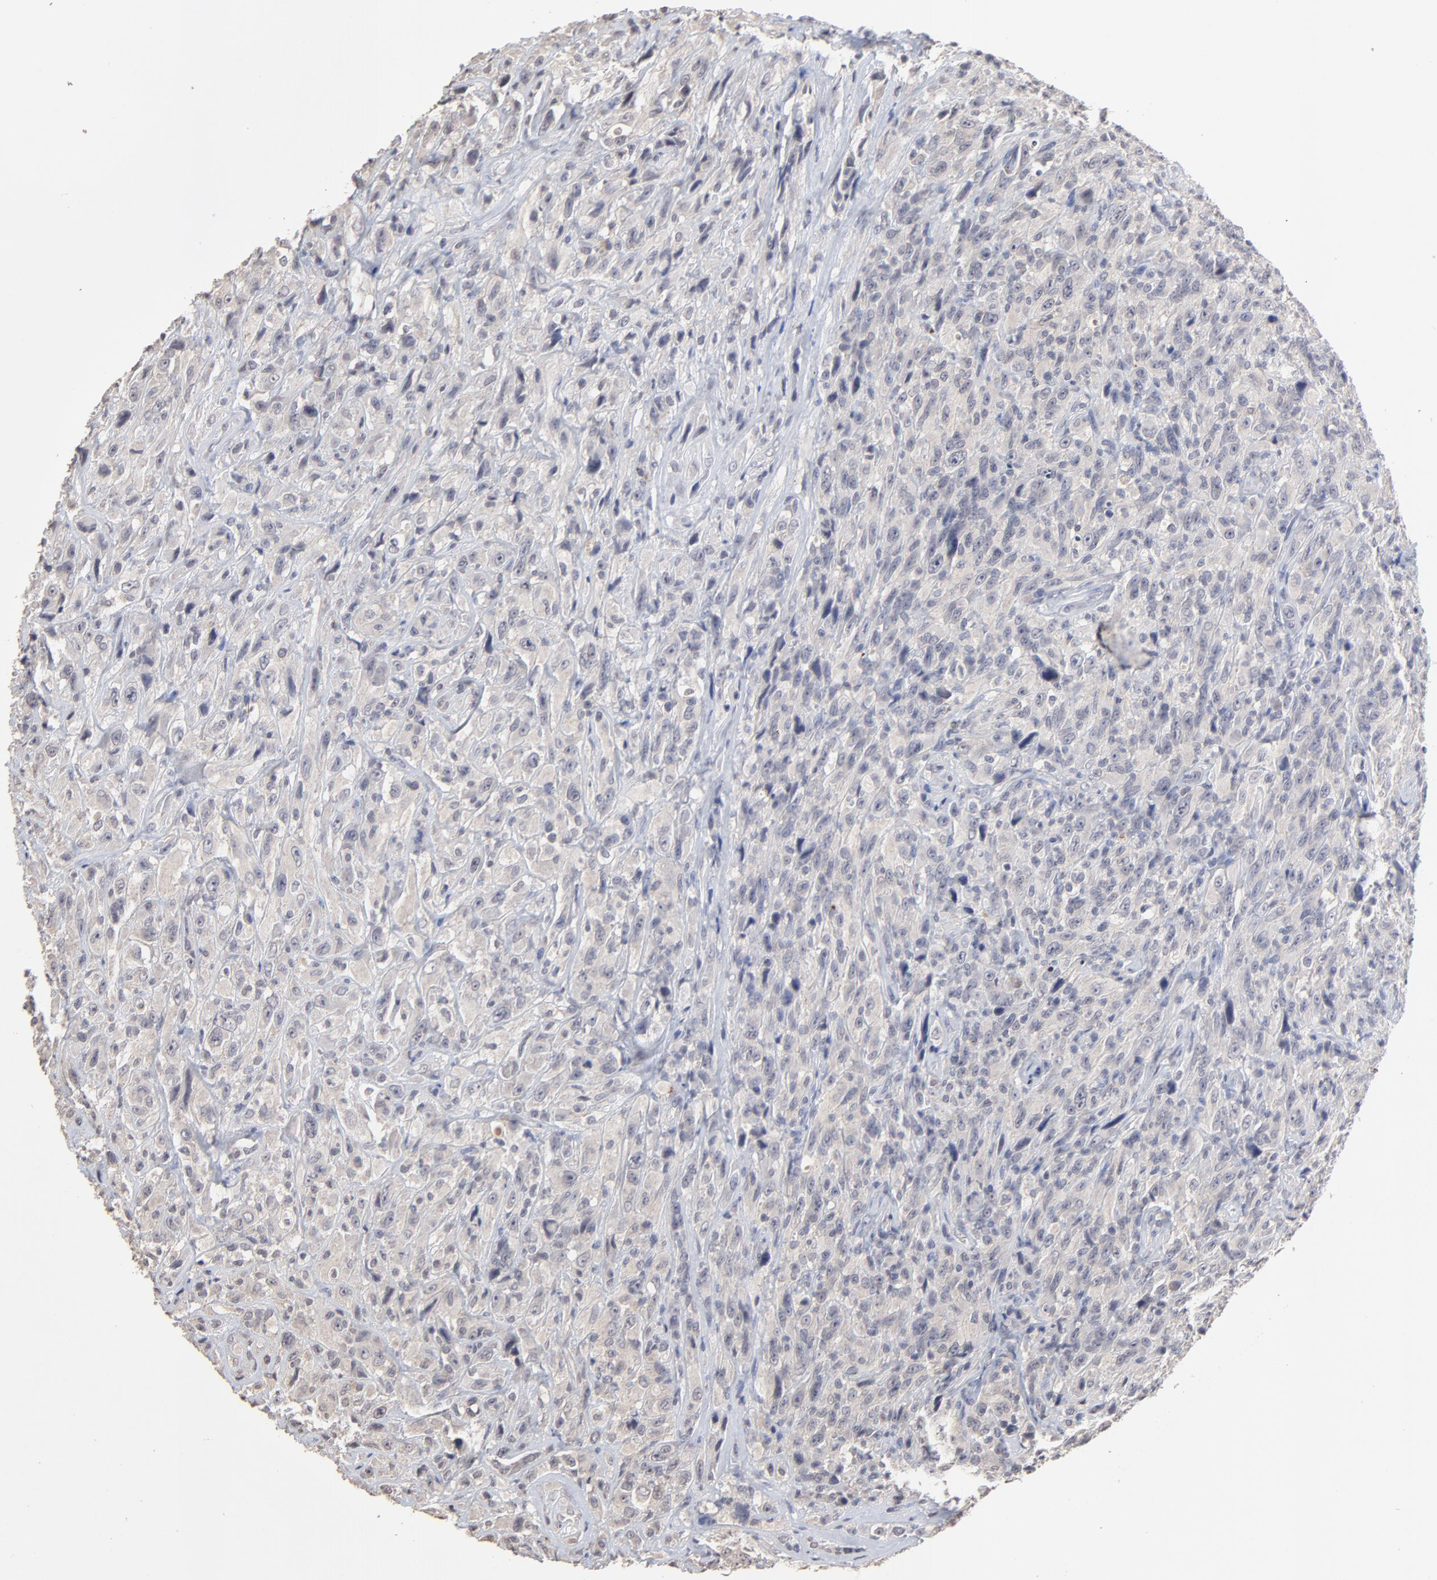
{"staining": {"intensity": "negative", "quantity": "none", "location": "none"}, "tissue": "glioma", "cell_type": "Tumor cells", "image_type": "cancer", "snomed": [{"axis": "morphology", "description": "Glioma, malignant, High grade"}, {"axis": "topography", "description": "Brain"}], "caption": "Protein analysis of glioma shows no significant expression in tumor cells.", "gene": "VPREB3", "patient": {"sex": "male", "age": 48}}